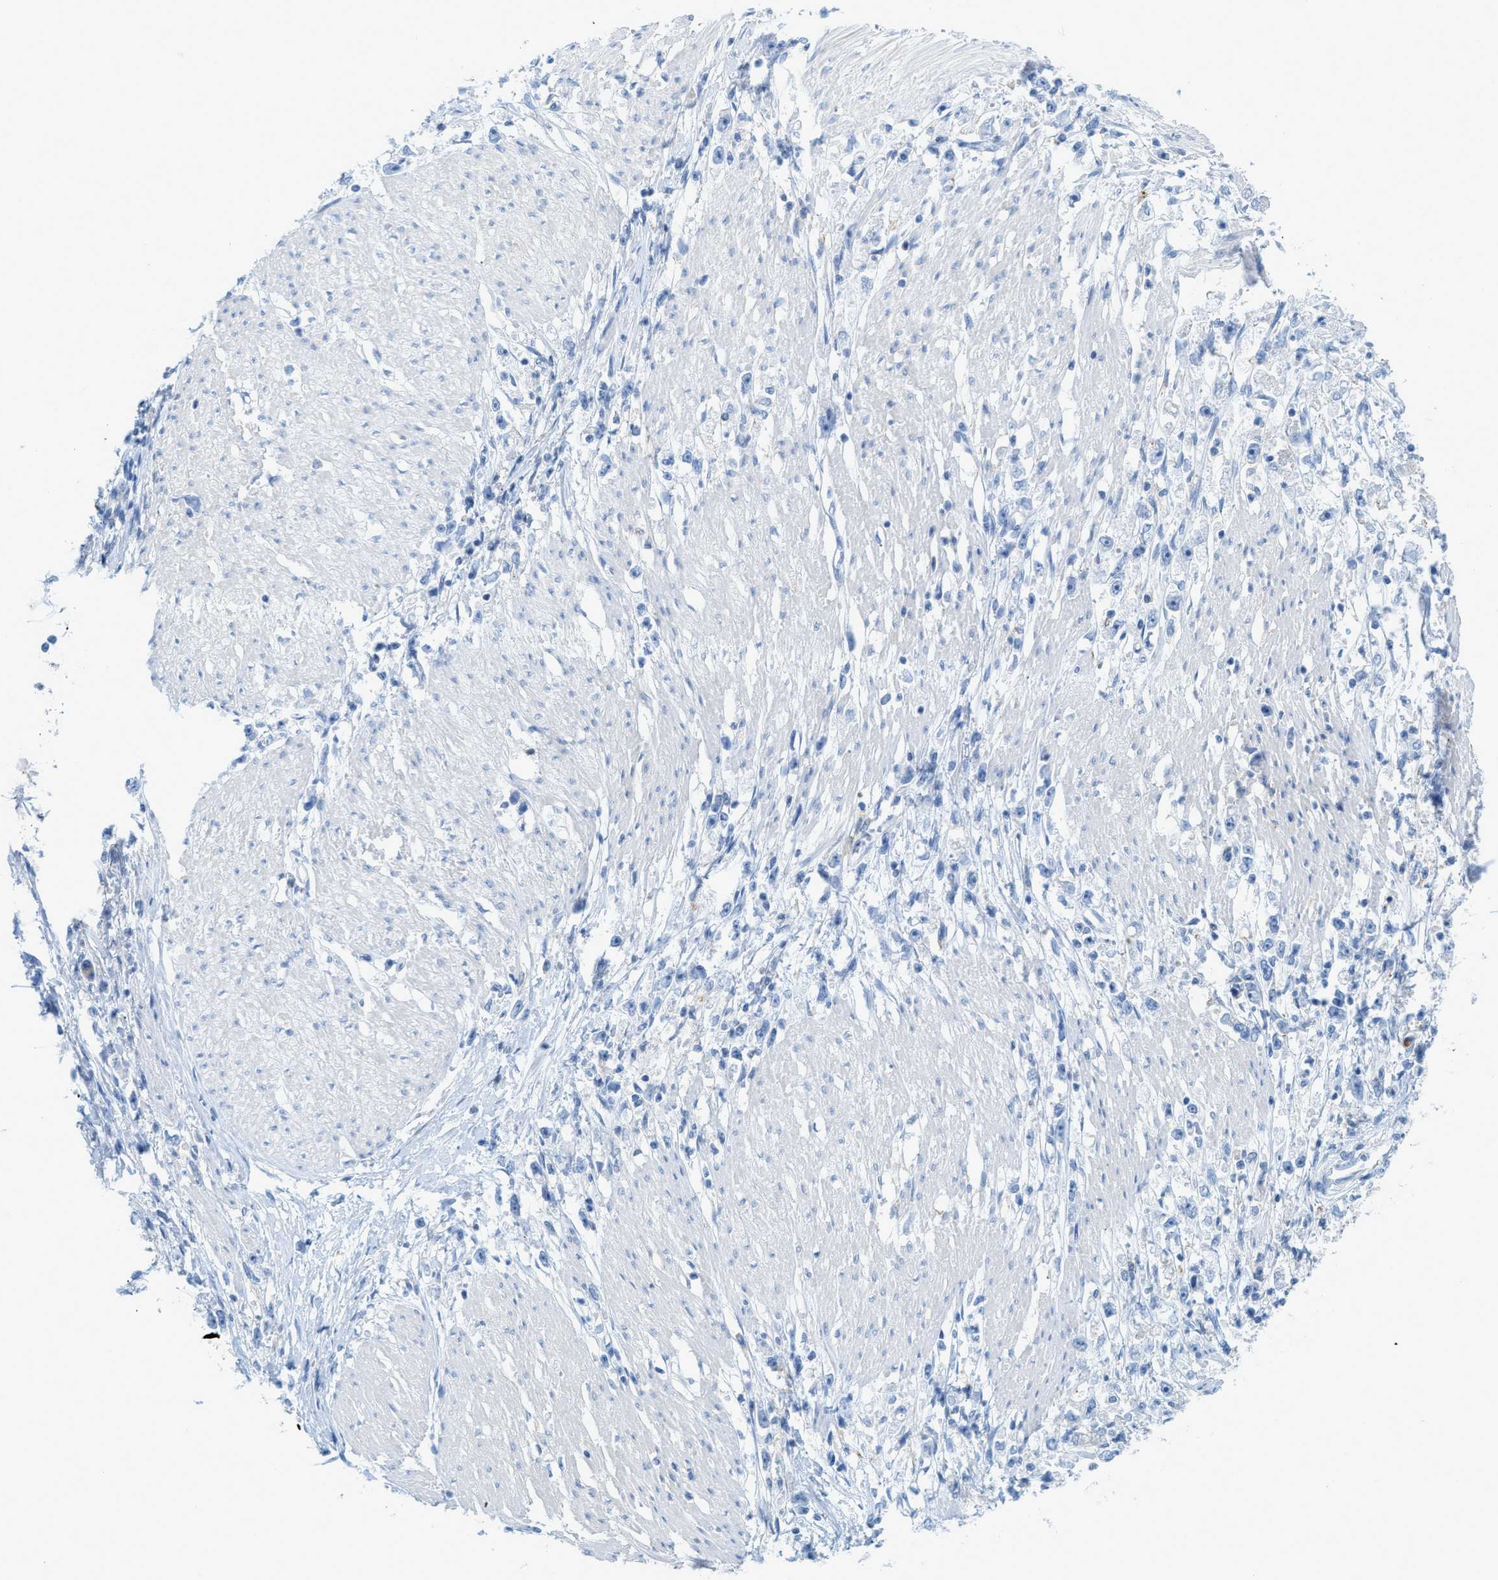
{"staining": {"intensity": "negative", "quantity": "none", "location": "none"}, "tissue": "stomach cancer", "cell_type": "Tumor cells", "image_type": "cancer", "snomed": [{"axis": "morphology", "description": "Adenocarcinoma, NOS"}, {"axis": "topography", "description": "Stomach"}], "caption": "IHC image of stomach cancer (adenocarcinoma) stained for a protein (brown), which demonstrates no staining in tumor cells. (Stains: DAB (3,3'-diaminobenzidine) immunohistochemistry (IHC) with hematoxylin counter stain, Microscopy: brightfield microscopy at high magnification).", "gene": "SLC3A2", "patient": {"sex": "female", "age": 59}}